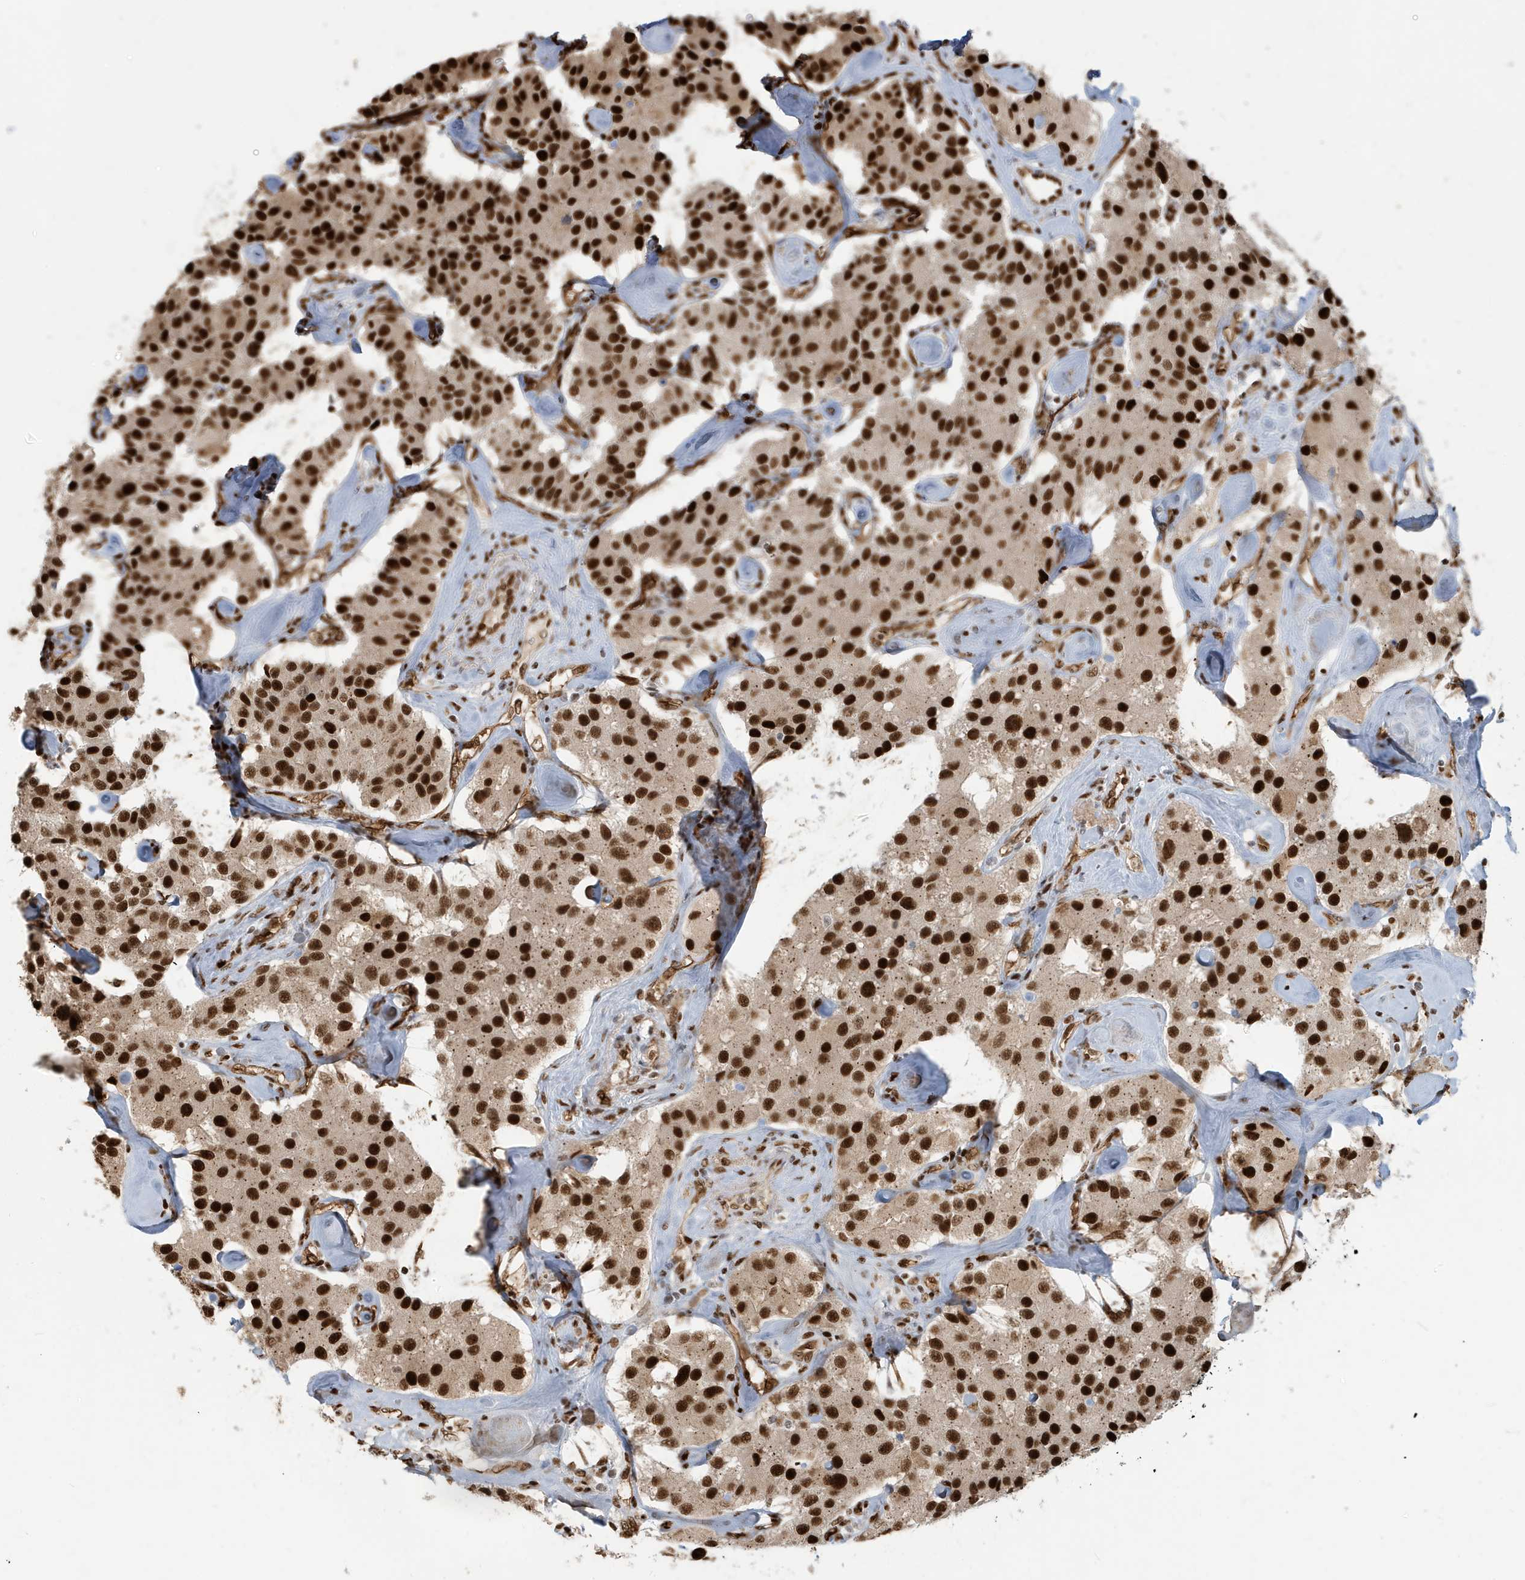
{"staining": {"intensity": "strong", "quantity": ">75%", "location": "nuclear"}, "tissue": "carcinoid", "cell_type": "Tumor cells", "image_type": "cancer", "snomed": [{"axis": "morphology", "description": "Carcinoid, malignant, NOS"}, {"axis": "topography", "description": "Pancreas"}], "caption": "Immunohistochemistry (IHC) (DAB) staining of human carcinoid exhibits strong nuclear protein positivity in about >75% of tumor cells.", "gene": "CKS2", "patient": {"sex": "male", "age": 41}}